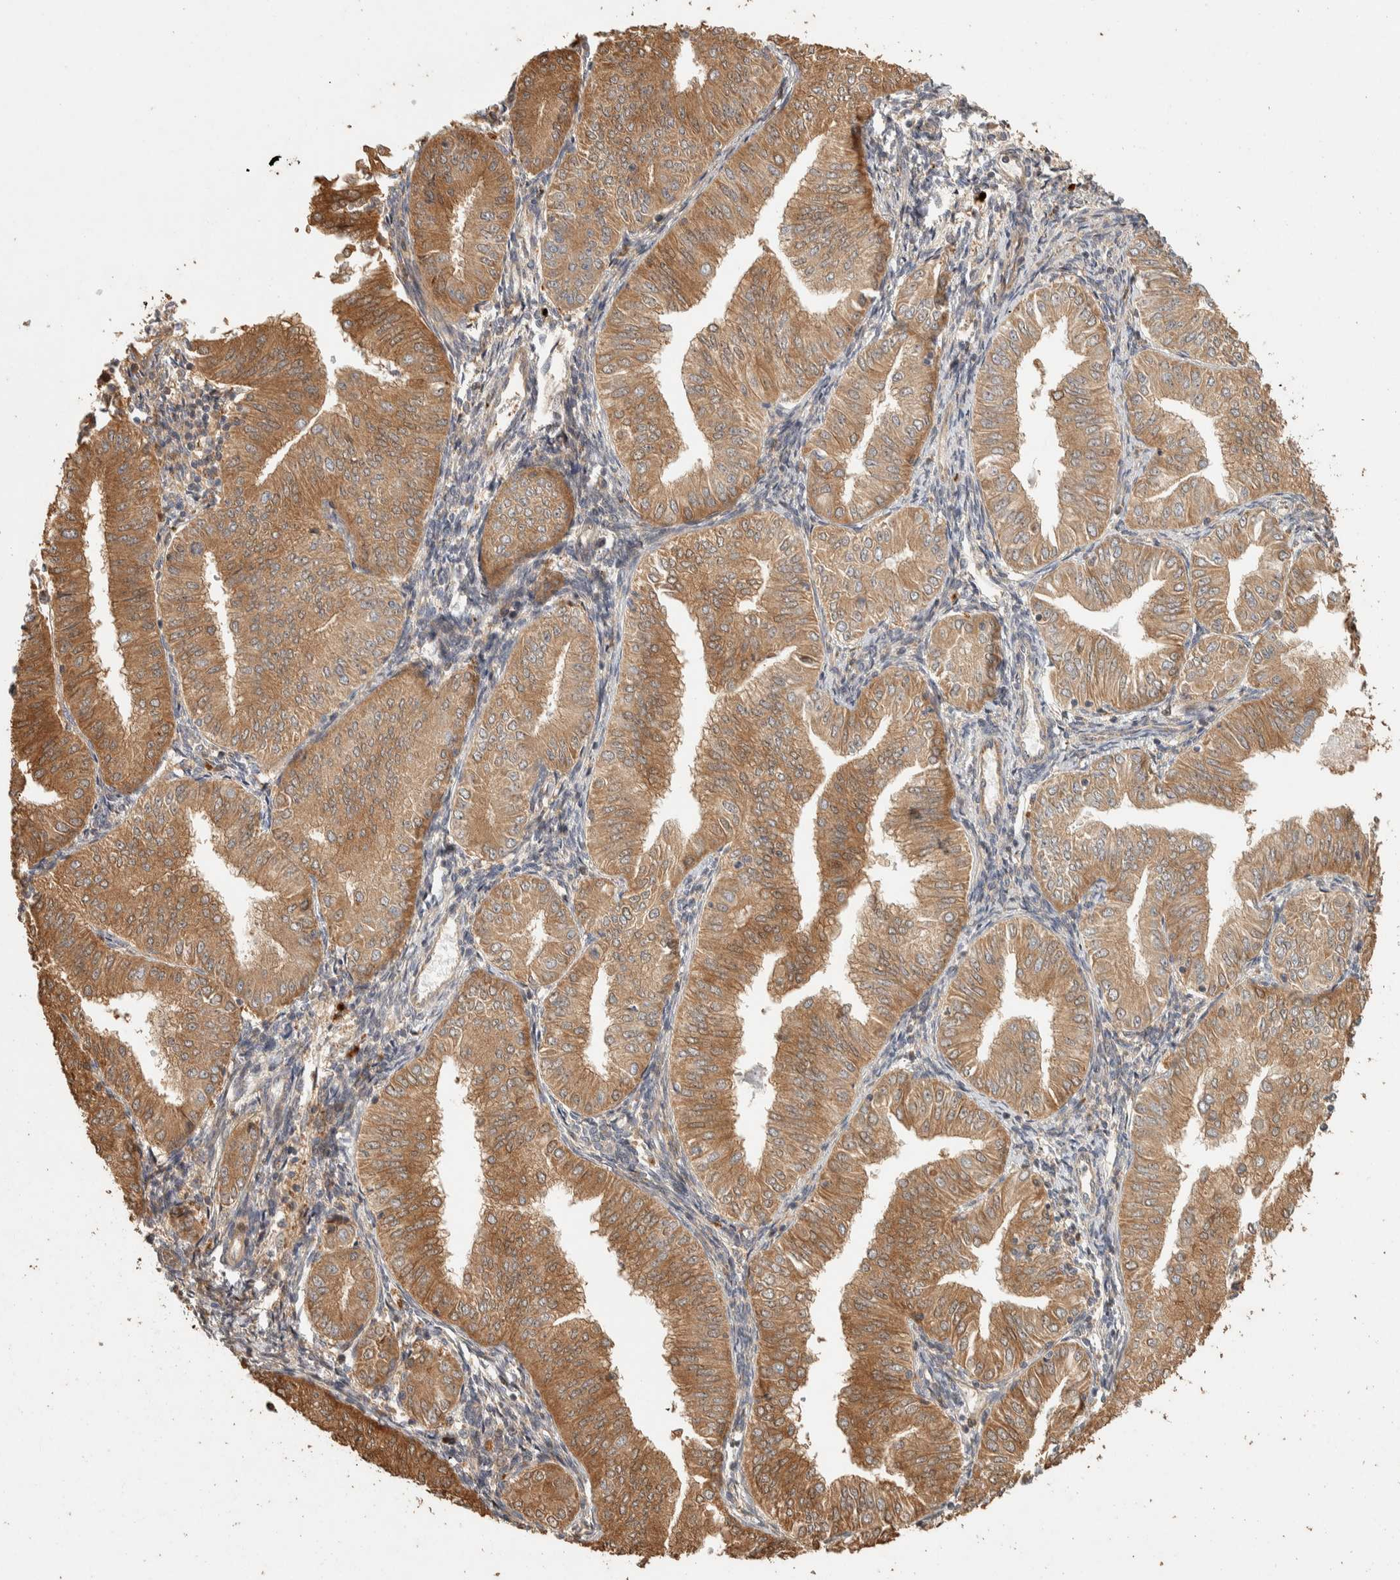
{"staining": {"intensity": "moderate", "quantity": ">75%", "location": "cytoplasmic/membranous"}, "tissue": "endometrial cancer", "cell_type": "Tumor cells", "image_type": "cancer", "snomed": [{"axis": "morphology", "description": "Normal tissue, NOS"}, {"axis": "morphology", "description": "Adenocarcinoma, NOS"}, {"axis": "topography", "description": "Endometrium"}], "caption": "Protein expression analysis of human endometrial adenocarcinoma reveals moderate cytoplasmic/membranous positivity in approximately >75% of tumor cells.", "gene": "EXOC7", "patient": {"sex": "female", "age": 53}}